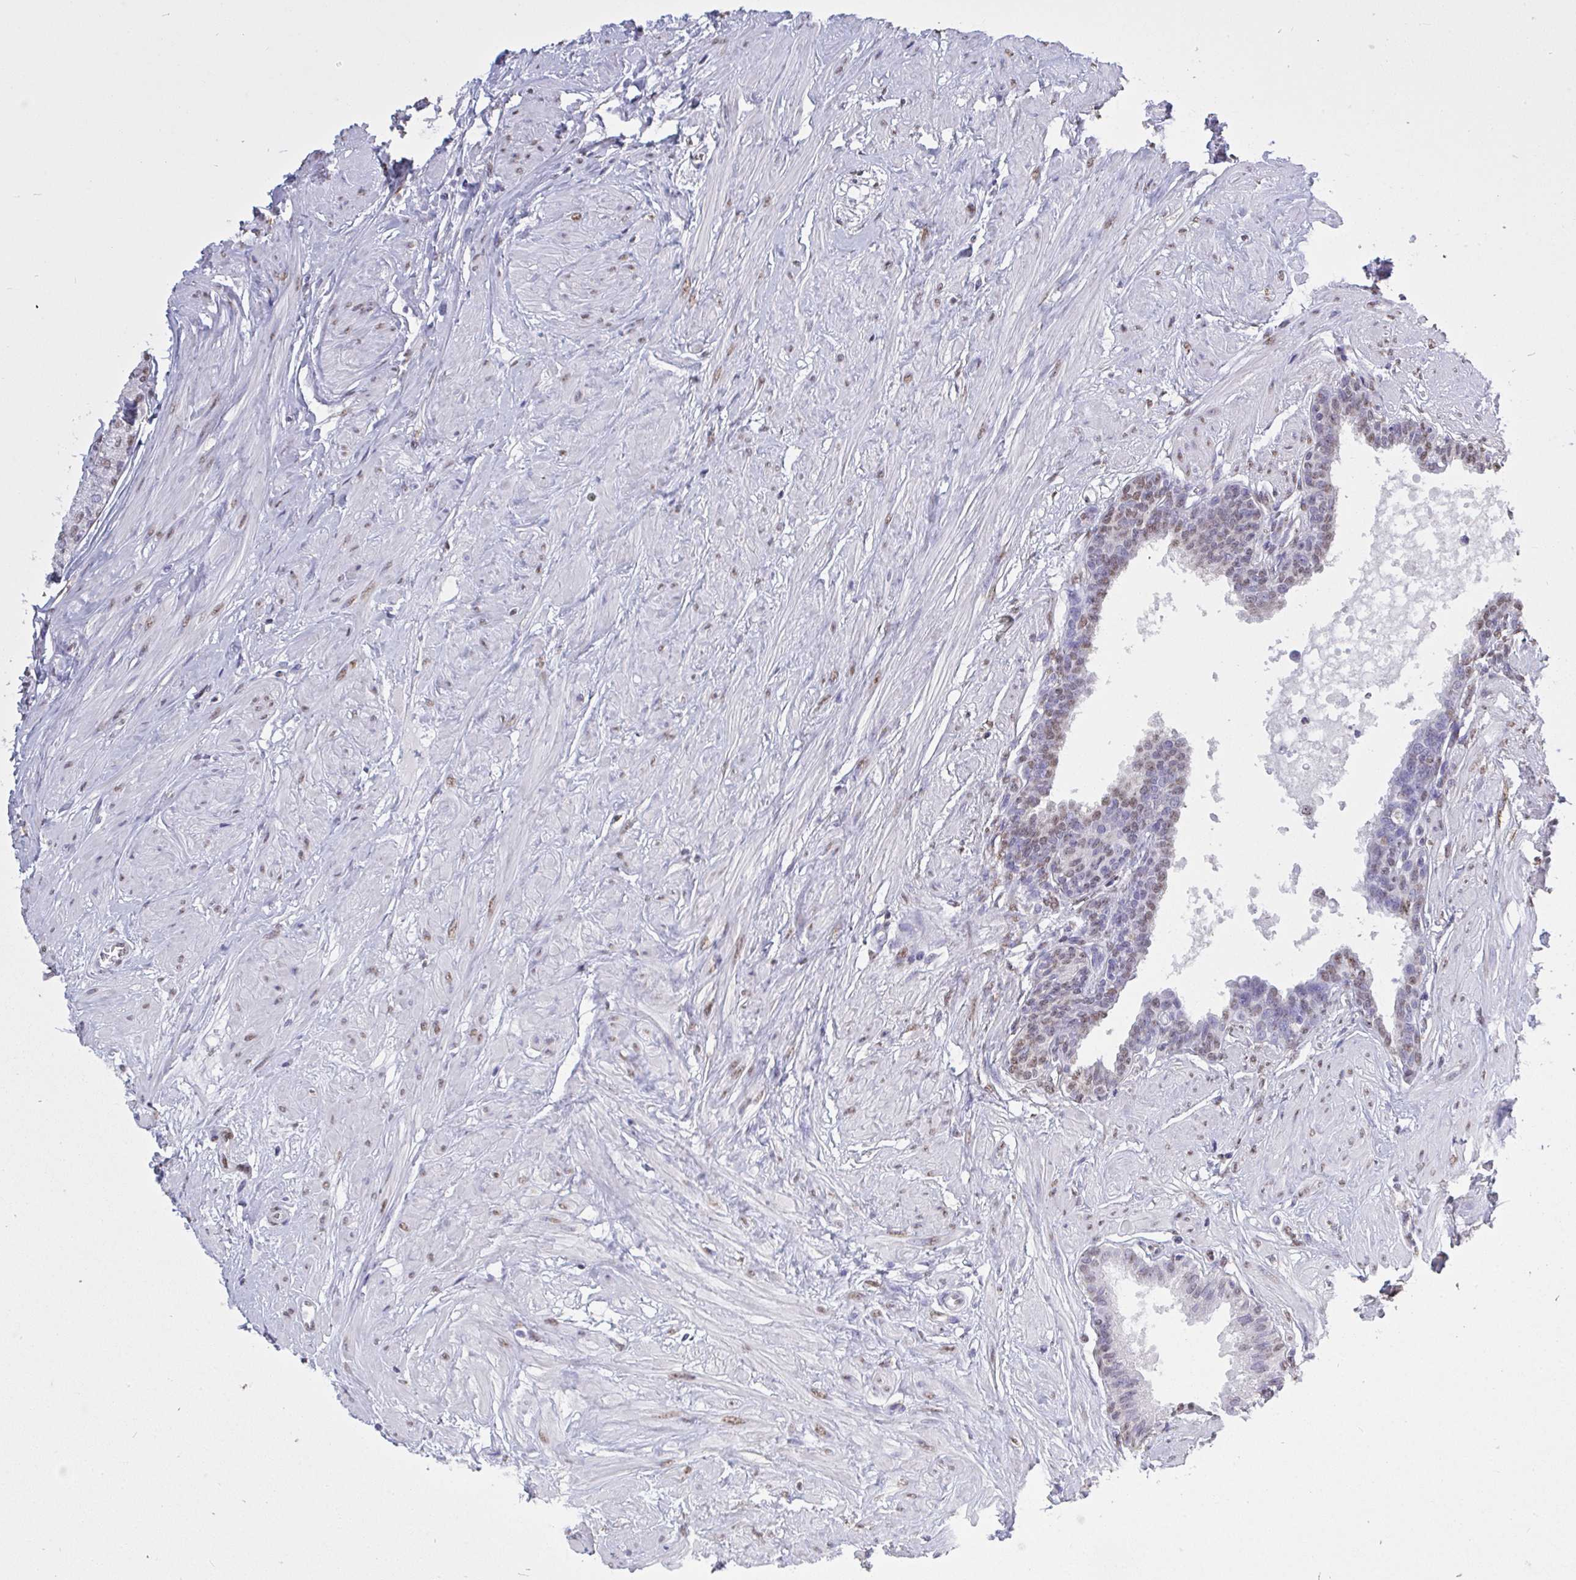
{"staining": {"intensity": "weak", "quantity": "25%-75%", "location": "nuclear"}, "tissue": "seminal vesicle", "cell_type": "Glandular cells", "image_type": "normal", "snomed": [{"axis": "morphology", "description": "Normal tissue, NOS"}, {"axis": "topography", "description": "Prostate"}, {"axis": "topography", "description": "Seminal veicle"}], "caption": "Protein analysis of benign seminal vesicle shows weak nuclear positivity in about 25%-75% of glandular cells. Using DAB (brown) and hematoxylin (blue) stains, captured at high magnification using brightfield microscopy.", "gene": "SEMA6B", "patient": {"sex": "male", "age": 60}}